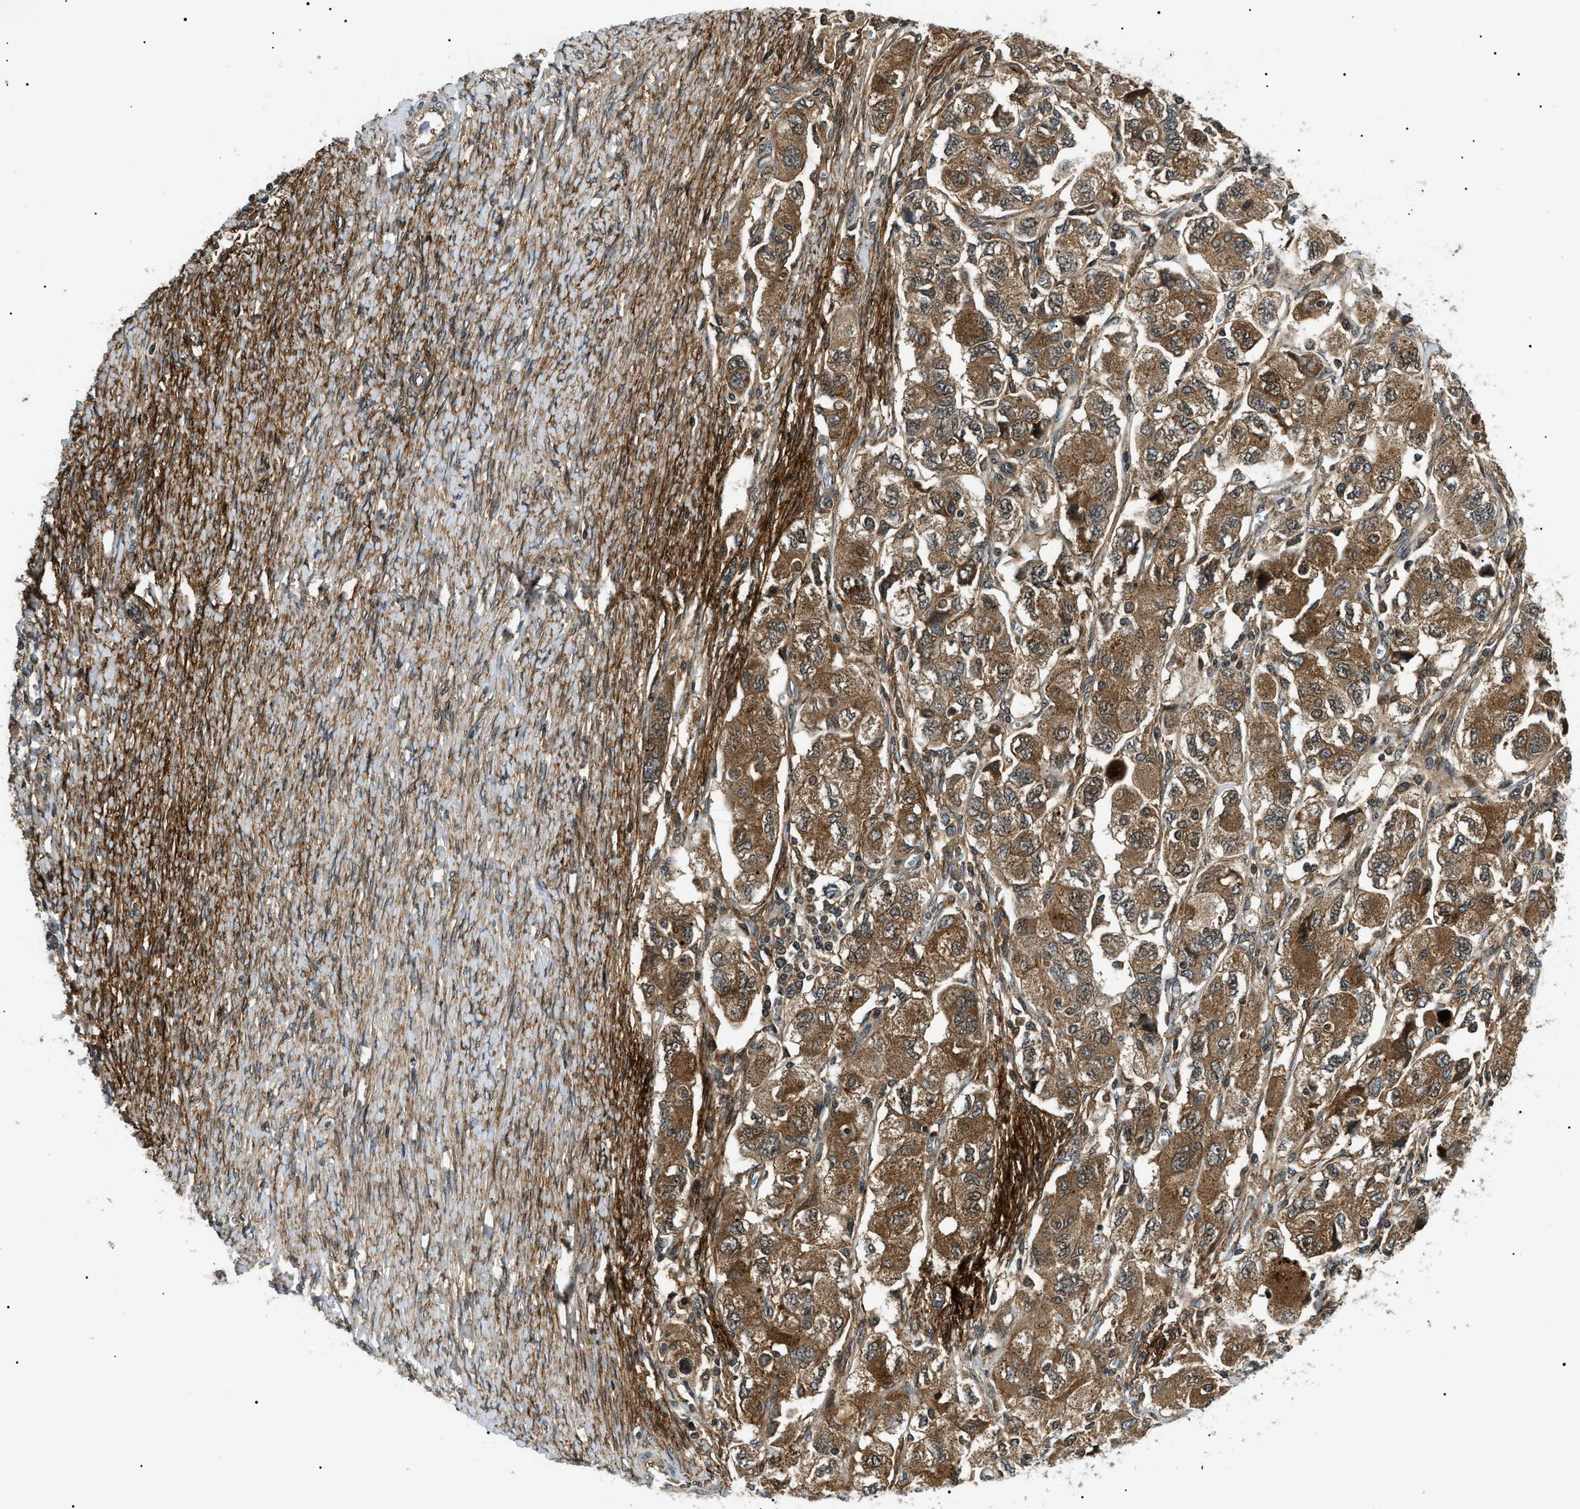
{"staining": {"intensity": "moderate", "quantity": ">75%", "location": "cytoplasmic/membranous"}, "tissue": "ovarian cancer", "cell_type": "Tumor cells", "image_type": "cancer", "snomed": [{"axis": "morphology", "description": "Carcinoma, NOS"}, {"axis": "morphology", "description": "Cystadenocarcinoma, serous, NOS"}, {"axis": "topography", "description": "Ovary"}], "caption": "This is a photomicrograph of immunohistochemistry staining of carcinoma (ovarian), which shows moderate expression in the cytoplasmic/membranous of tumor cells.", "gene": "ATP6AP1", "patient": {"sex": "female", "age": 69}}